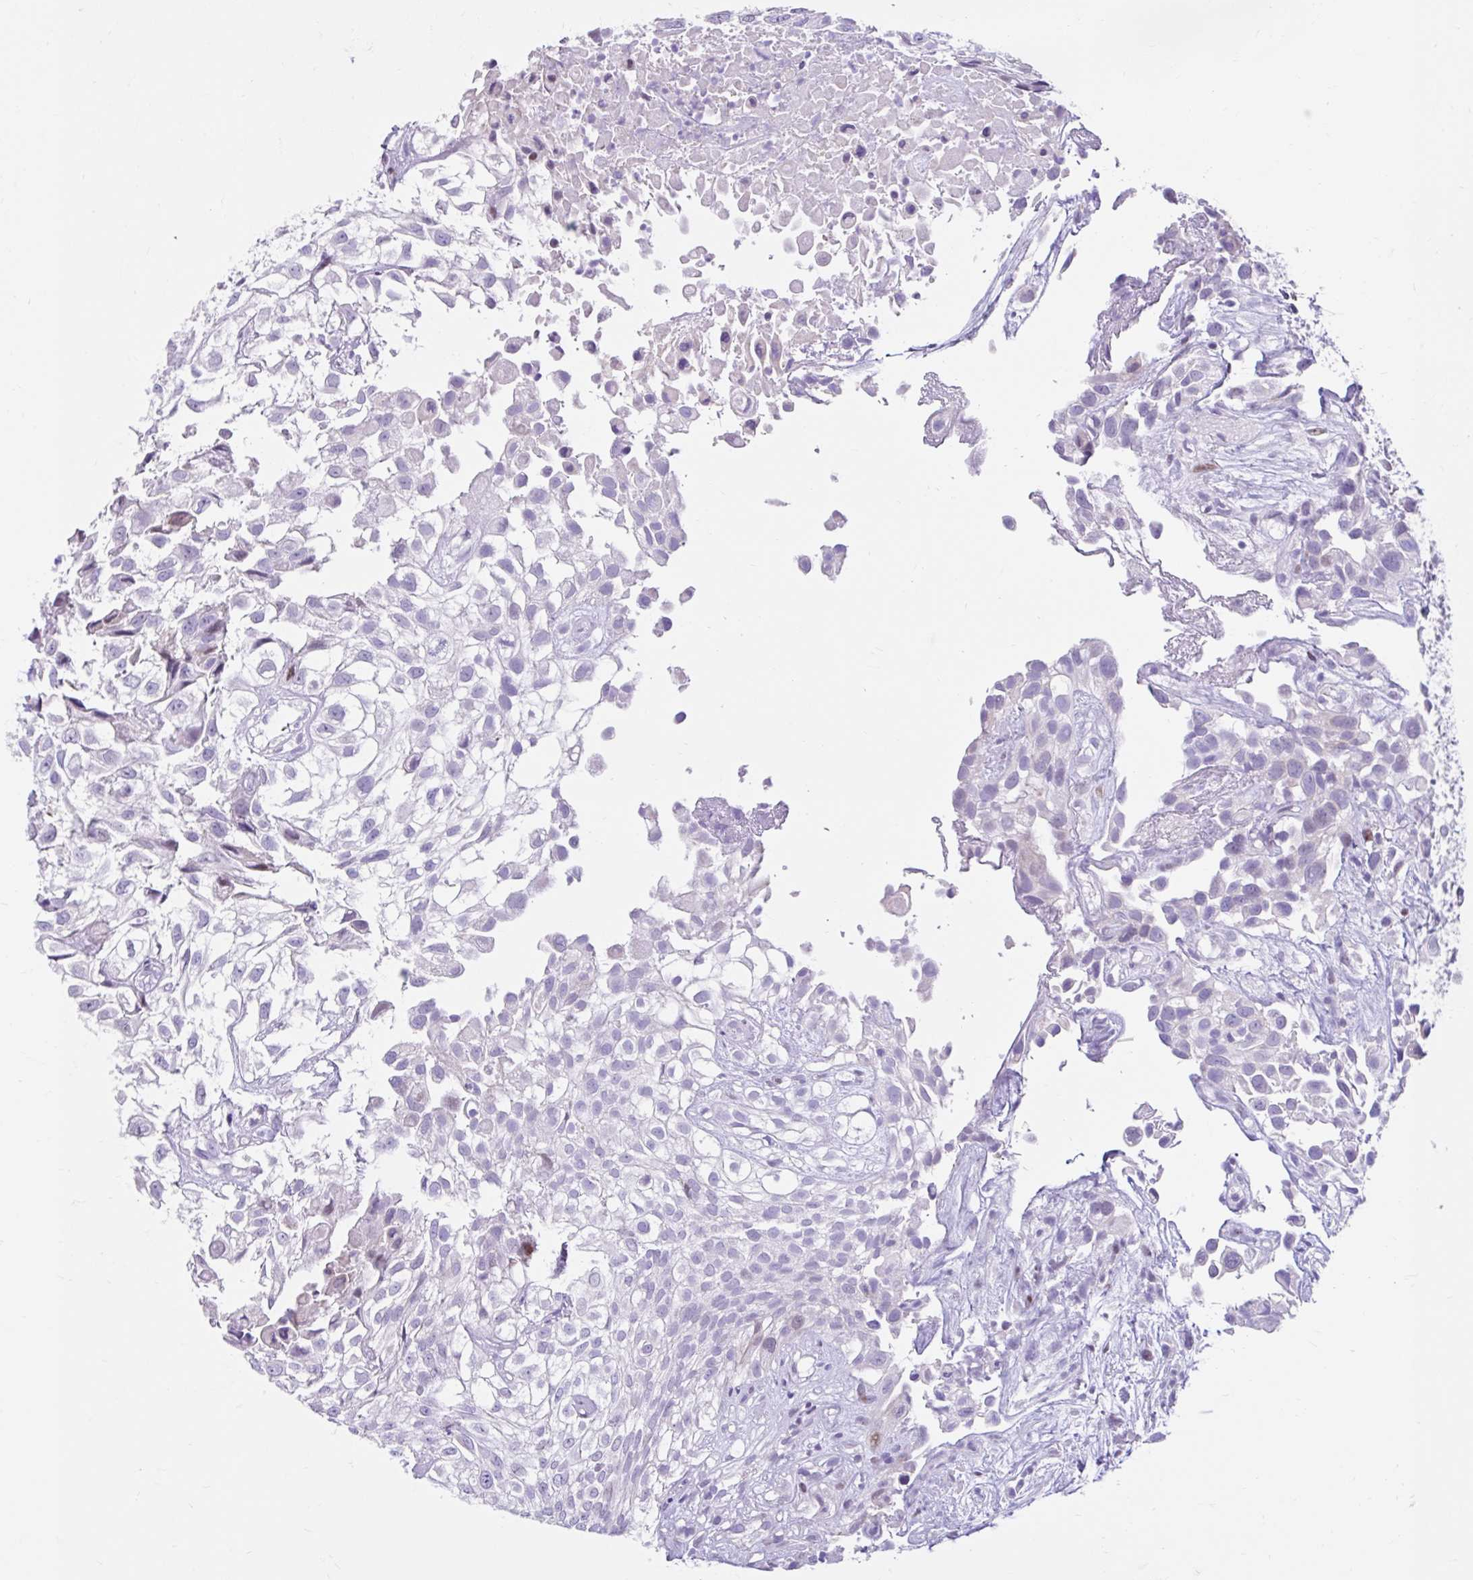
{"staining": {"intensity": "negative", "quantity": "none", "location": "none"}, "tissue": "urothelial cancer", "cell_type": "Tumor cells", "image_type": "cancer", "snomed": [{"axis": "morphology", "description": "Urothelial carcinoma, High grade"}, {"axis": "topography", "description": "Urinary bladder"}], "caption": "Tumor cells show no significant protein positivity in urothelial carcinoma (high-grade). The staining is performed using DAB (3,3'-diaminobenzidine) brown chromogen with nuclei counter-stained in using hematoxylin.", "gene": "NHLH2", "patient": {"sex": "male", "age": 56}}